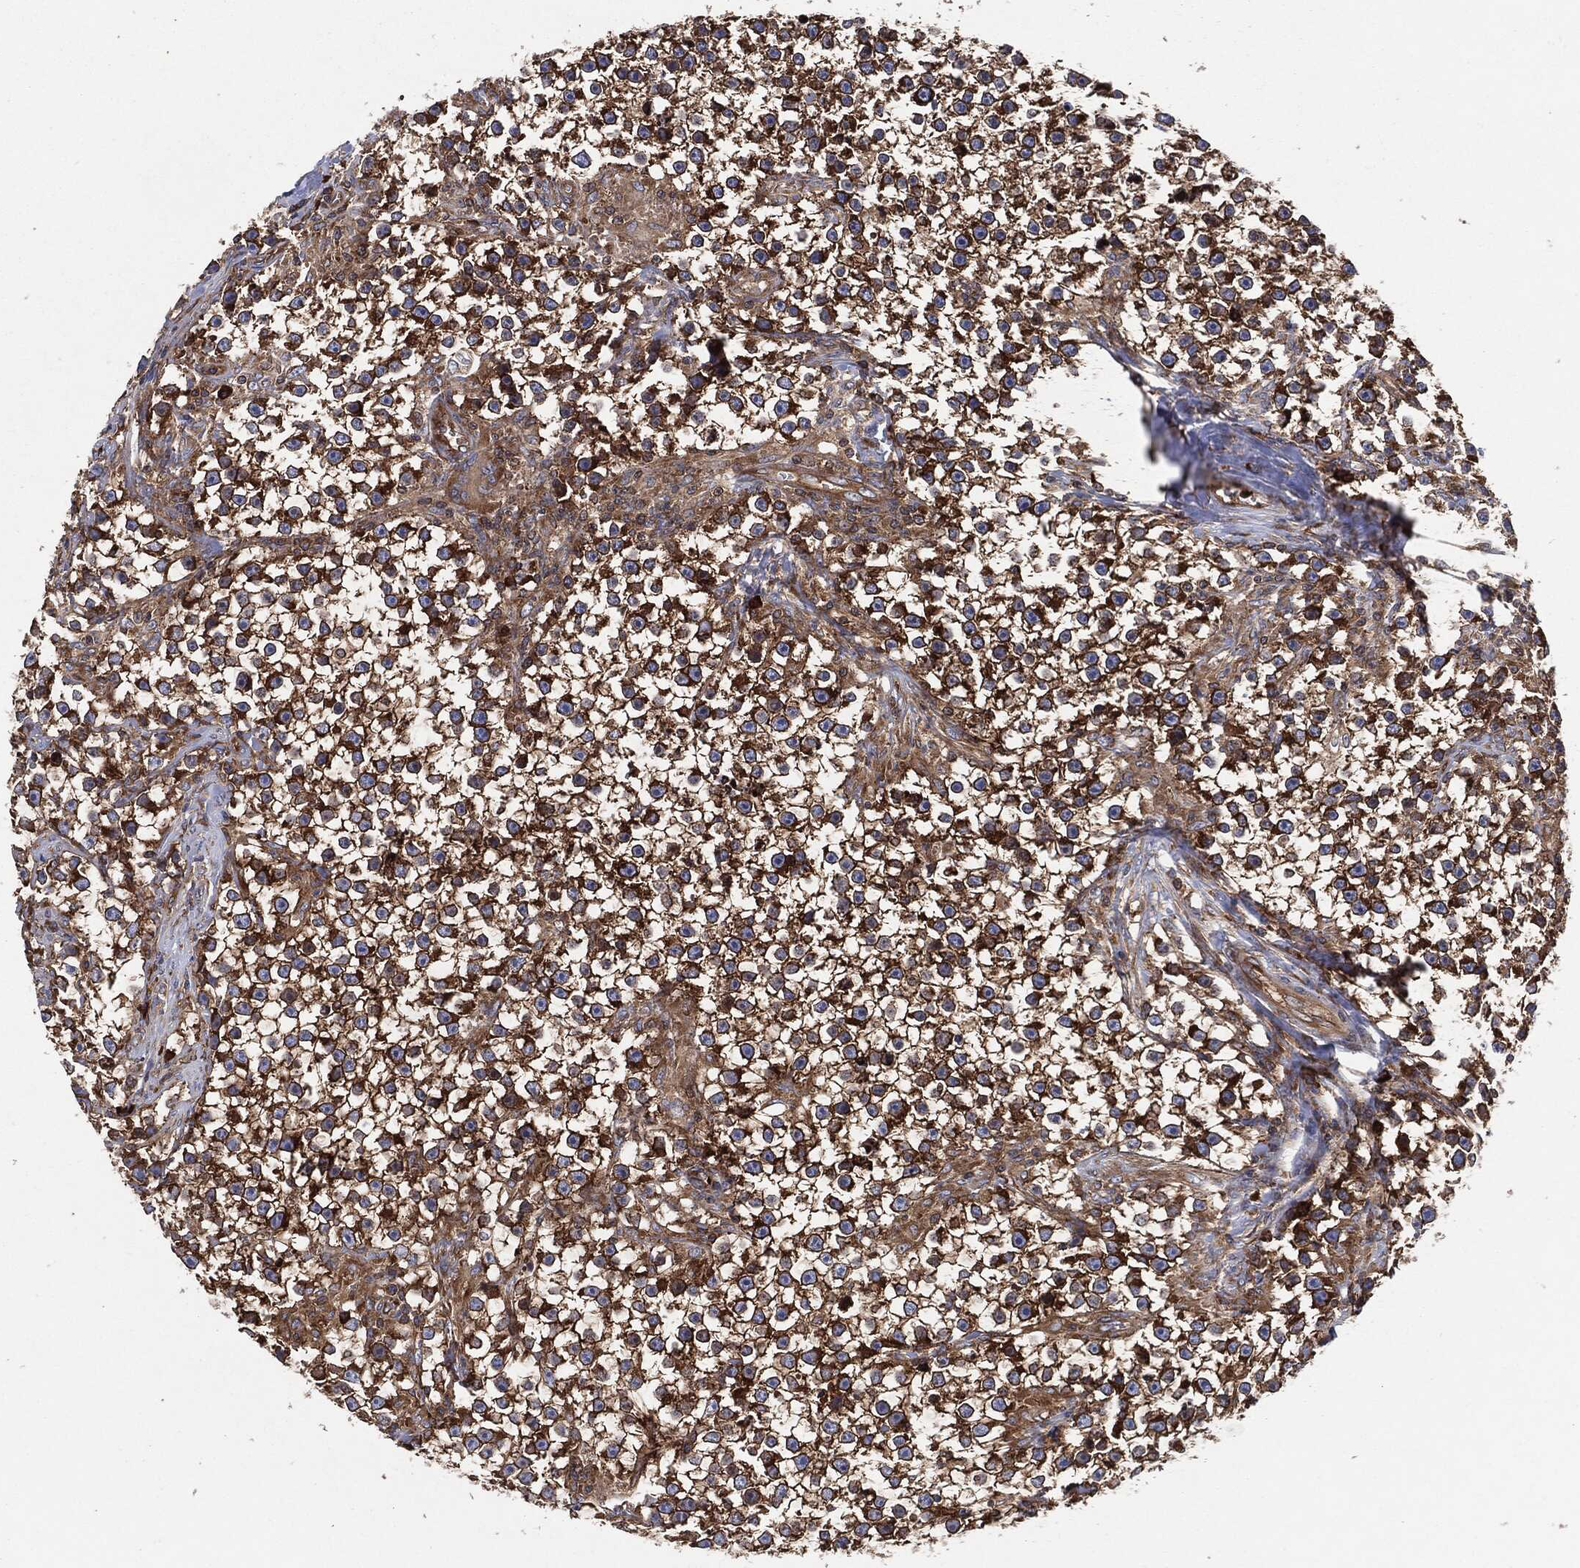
{"staining": {"intensity": "strong", "quantity": ">75%", "location": "cytoplasmic/membranous"}, "tissue": "testis cancer", "cell_type": "Tumor cells", "image_type": "cancer", "snomed": [{"axis": "morphology", "description": "Seminoma, NOS"}, {"axis": "topography", "description": "Testis"}], "caption": "The micrograph demonstrates staining of testis cancer, revealing strong cytoplasmic/membranous protein positivity (brown color) within tumor cells. The protein is shown in brown color, while the nuclei are stained blue.", "gene": "EIF2S2", "patient": {"sex": "male", "age": 59}}